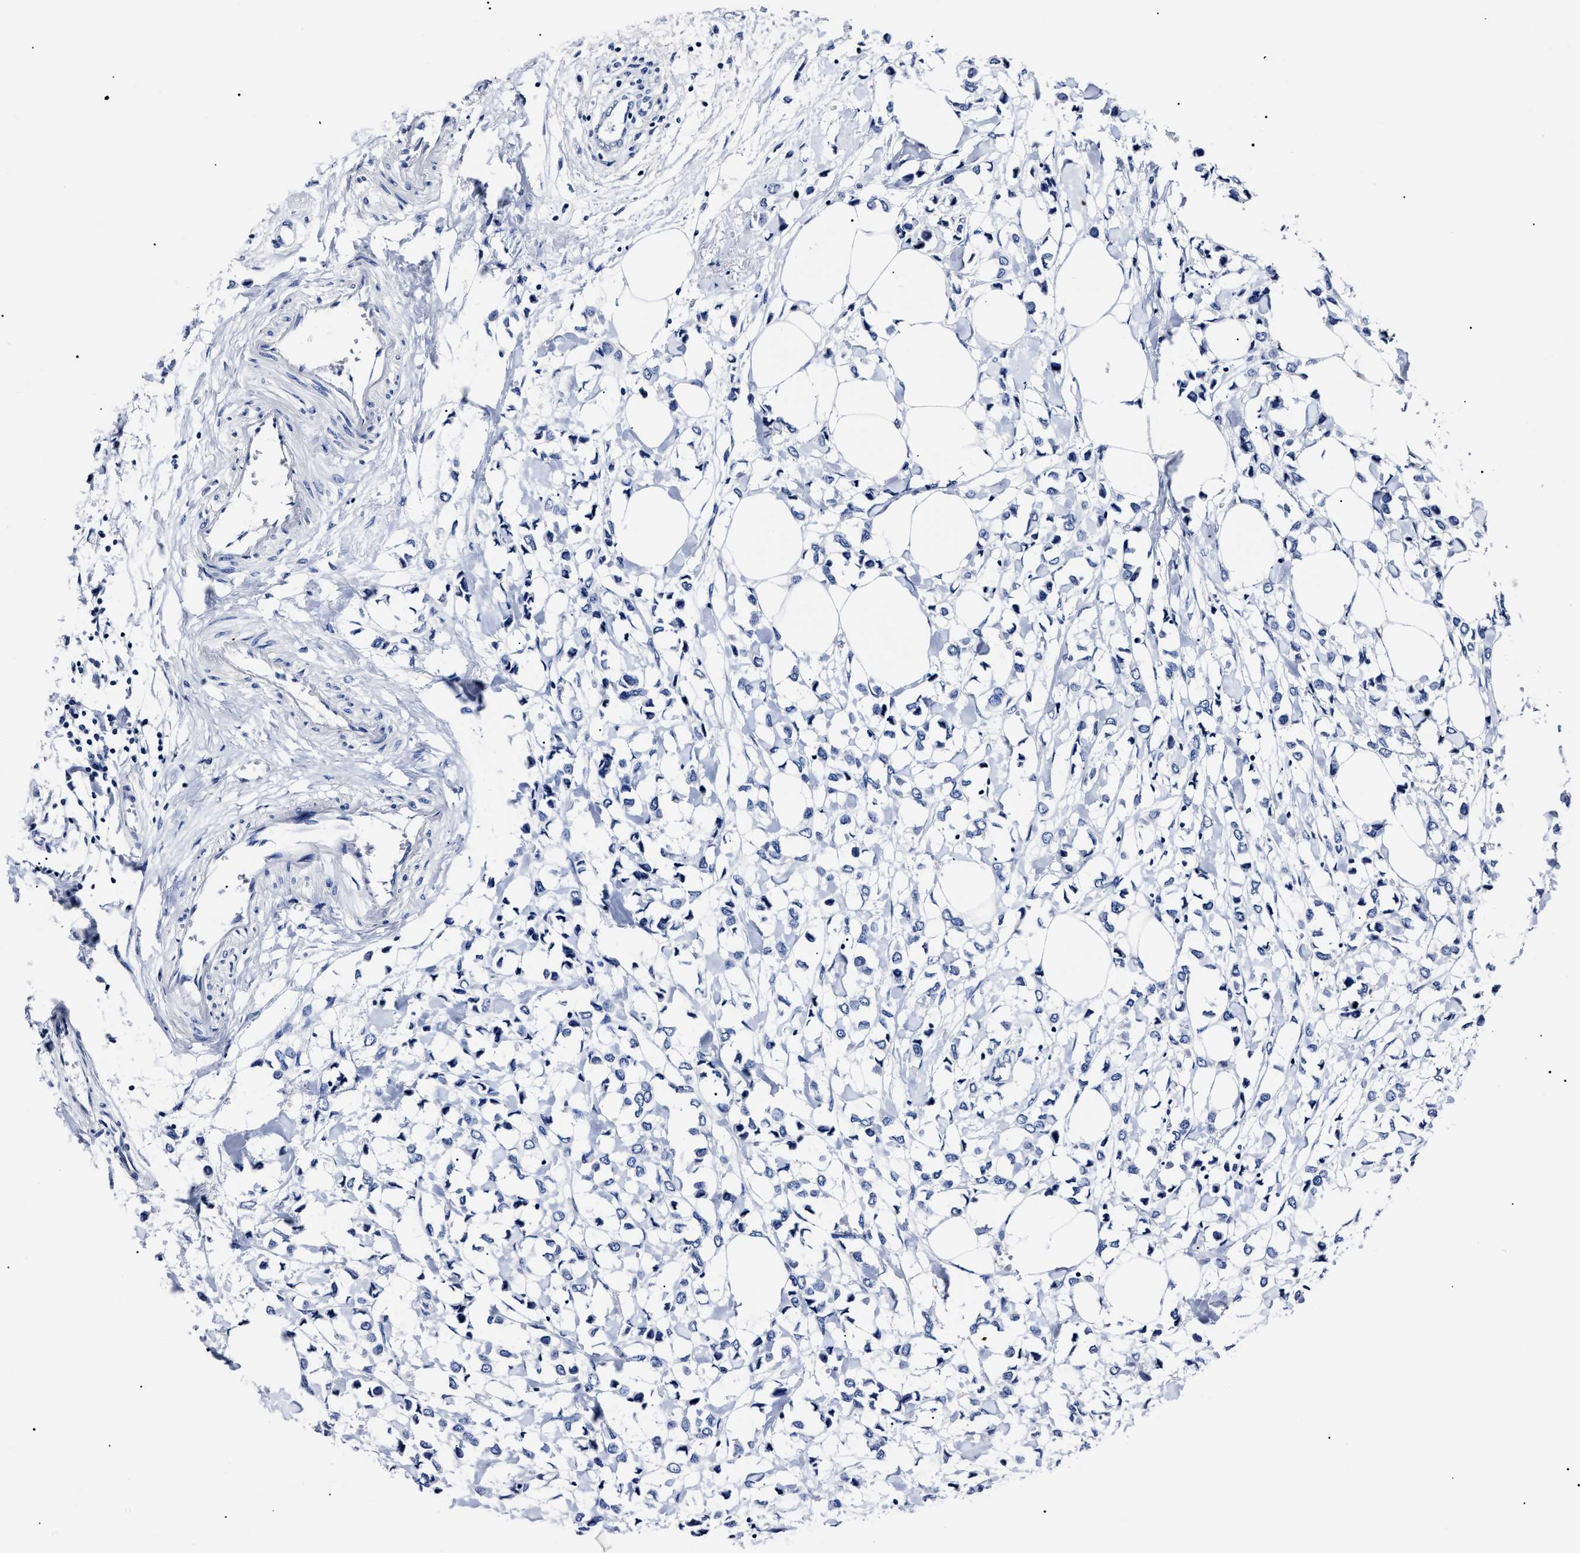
{"staining": {"intensity": "negative", "quantity": "none", "location": "none"}, "tissue": "breast cancer", "cell_type": "Tumor cells", "image_type": "cancer", "snomed": [{"axis": "morphology", "description": "Lobular carcinoma"}, {"axis": "topography", "description": "Breast"}], "caption": "IHC histopathology image of neoplastic tissue: human breast cancer (lobular carcinoma) stained with DAB reveals no significant protein expression in tumor cells. (DAB IHC visualized using brightfield microscopy, high magnification).", "gene": "ALPG", "patient": {"sex": "female", "age": 51}}